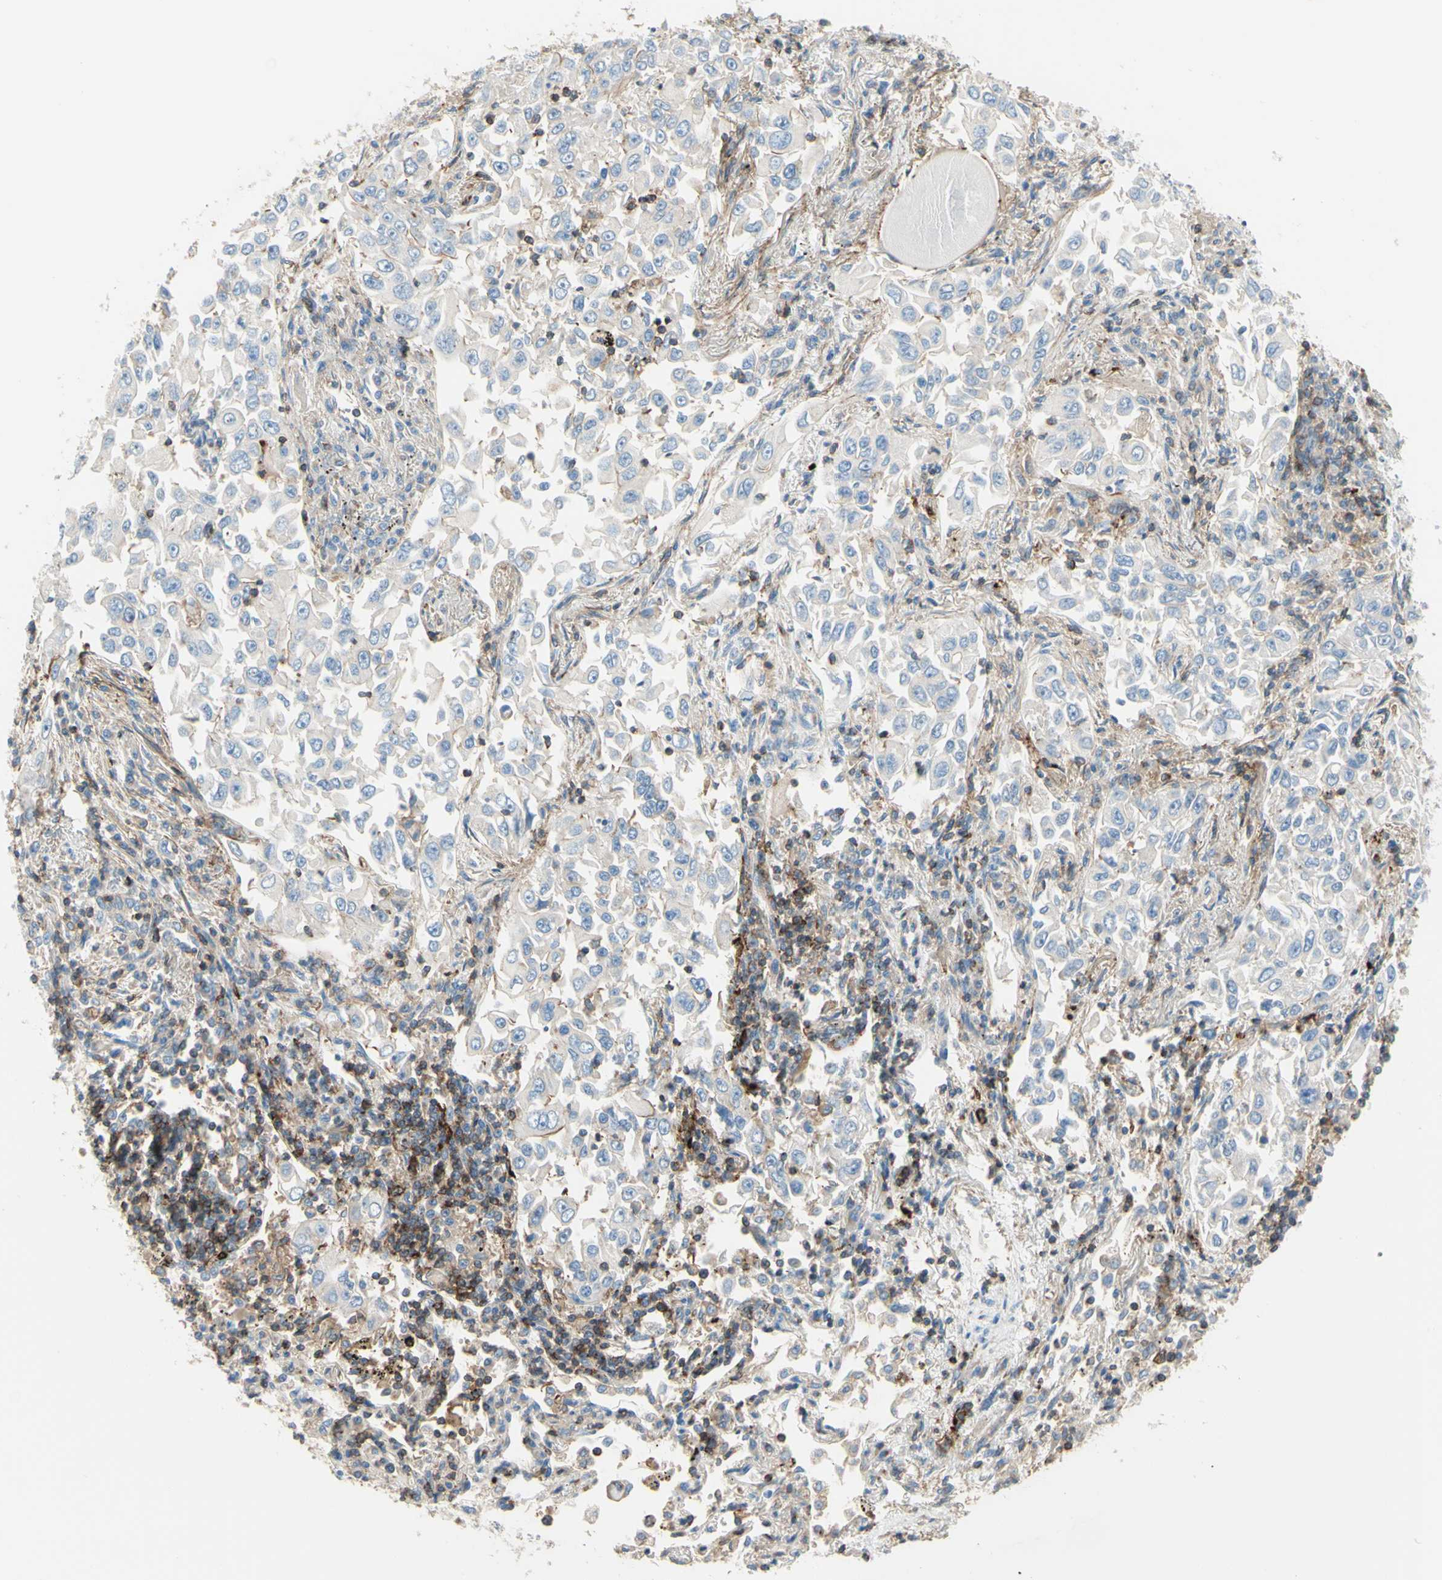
{"staining": {"intensity": "negative", "quantity": "none", "location": "none"}, "tissue": "lung cancer", "cell_type": "Tumor cells", "image_type": "cancer", "snomed": [{"axis": "morphology", "description": "Adenocarcinoma, NOS"}, {"axis": "topography", "description": "Lung"}], "caption": "DAB immunohistochemical staining of adenocarcinoma (lung) exhibits no significant staining in tumor cells. Nuclei are stained in blue.", "gene": "SEMA4C", "patient": {"sex": "male", "age": 84}}